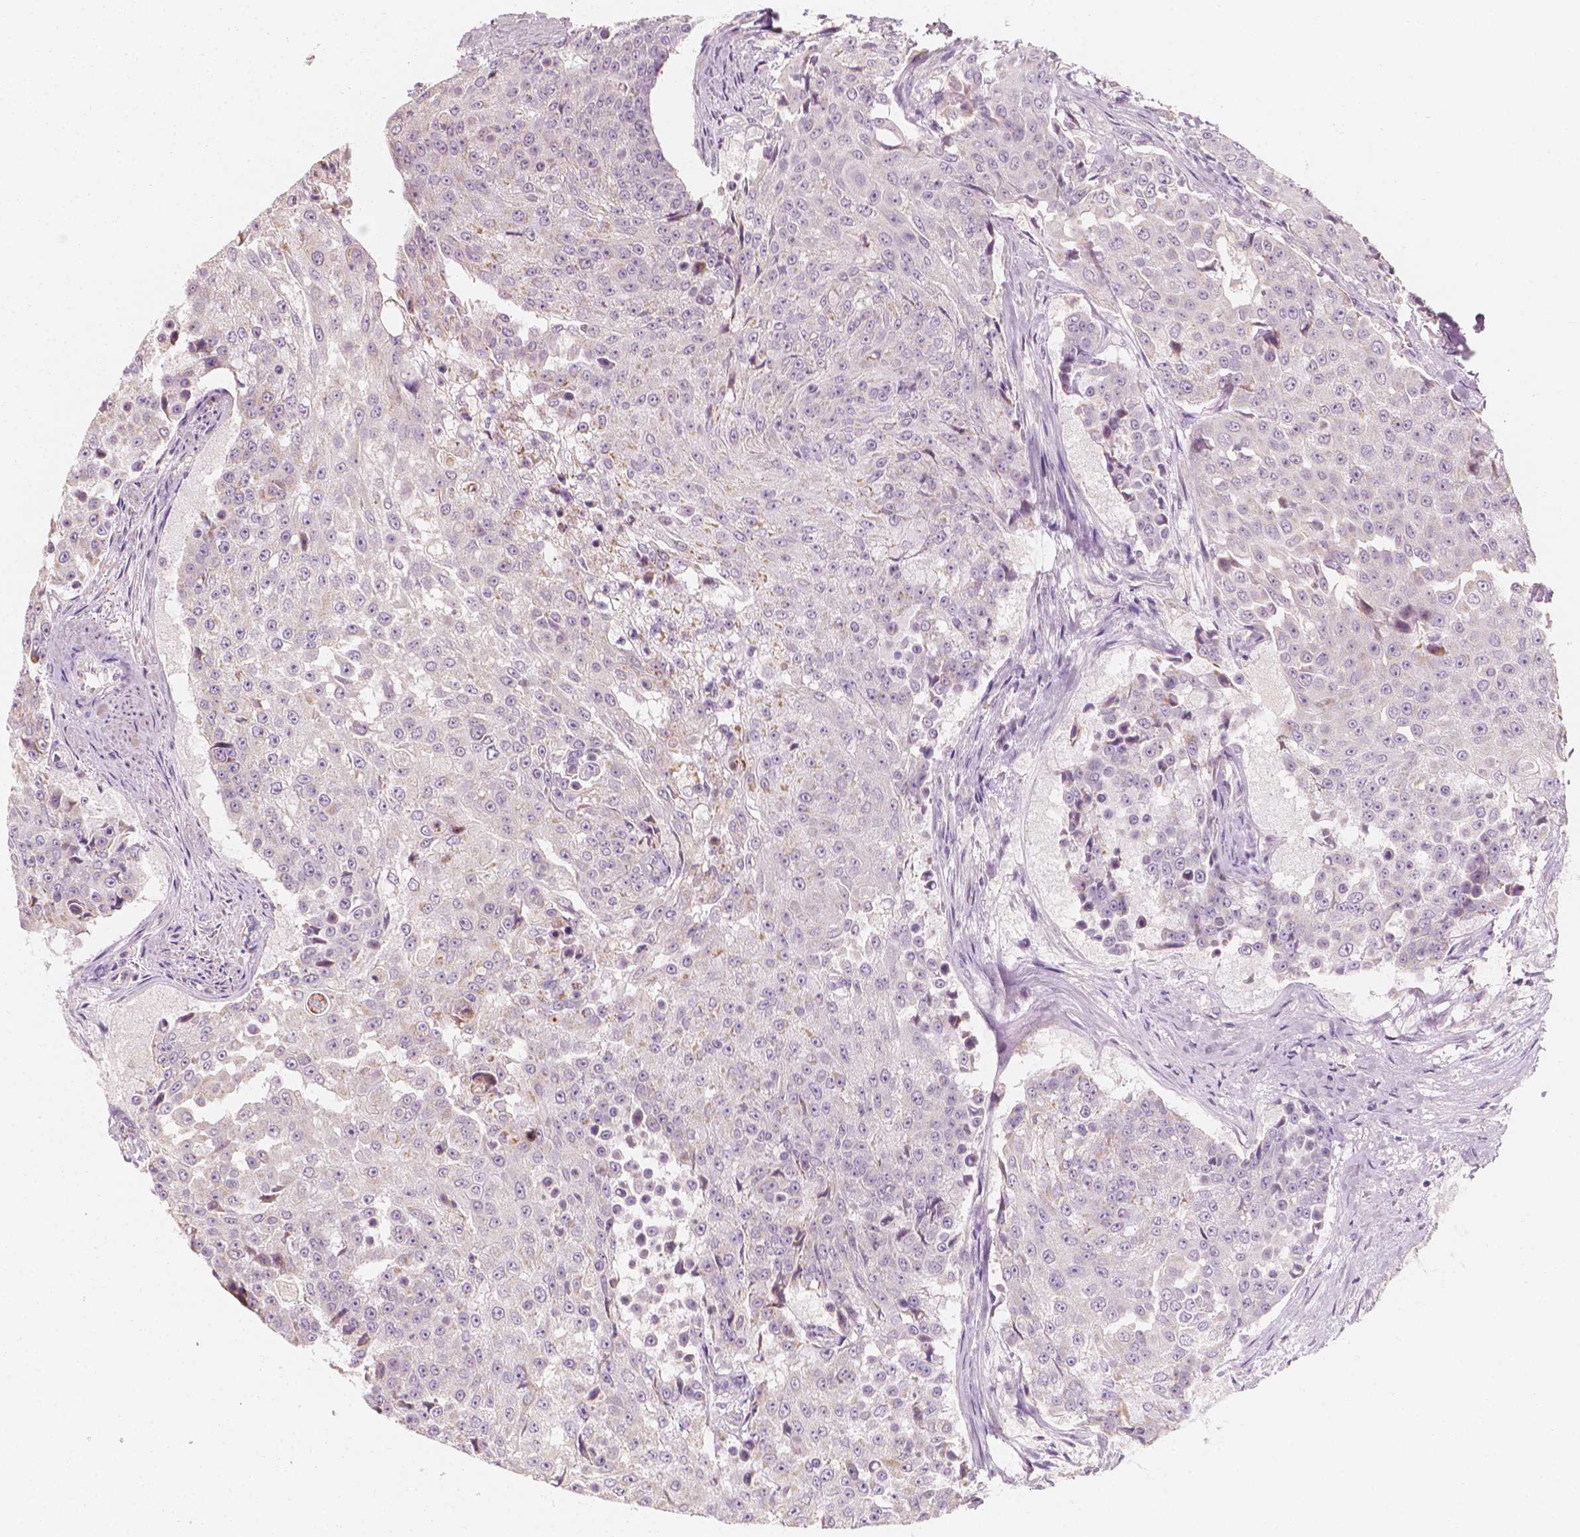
{"staining": {"intensity": "negative", "quantity": "none", "location": "none"}, "tissue": "urothelial cancer", "cell_type": "Tumor cells", "image_type": "cancer", "snomed": [{"axis": "morphology", "description": "Urothelial carcinoma, High grade"}, {"axis": "topography", "description": "Urinary bladder"}], "caption": "Photomicrograph shows no protein staining in tumor cells of urothelial cancer tissue.", "gene": "SHPK", "patient": {"sex": "female", "age": 63}}